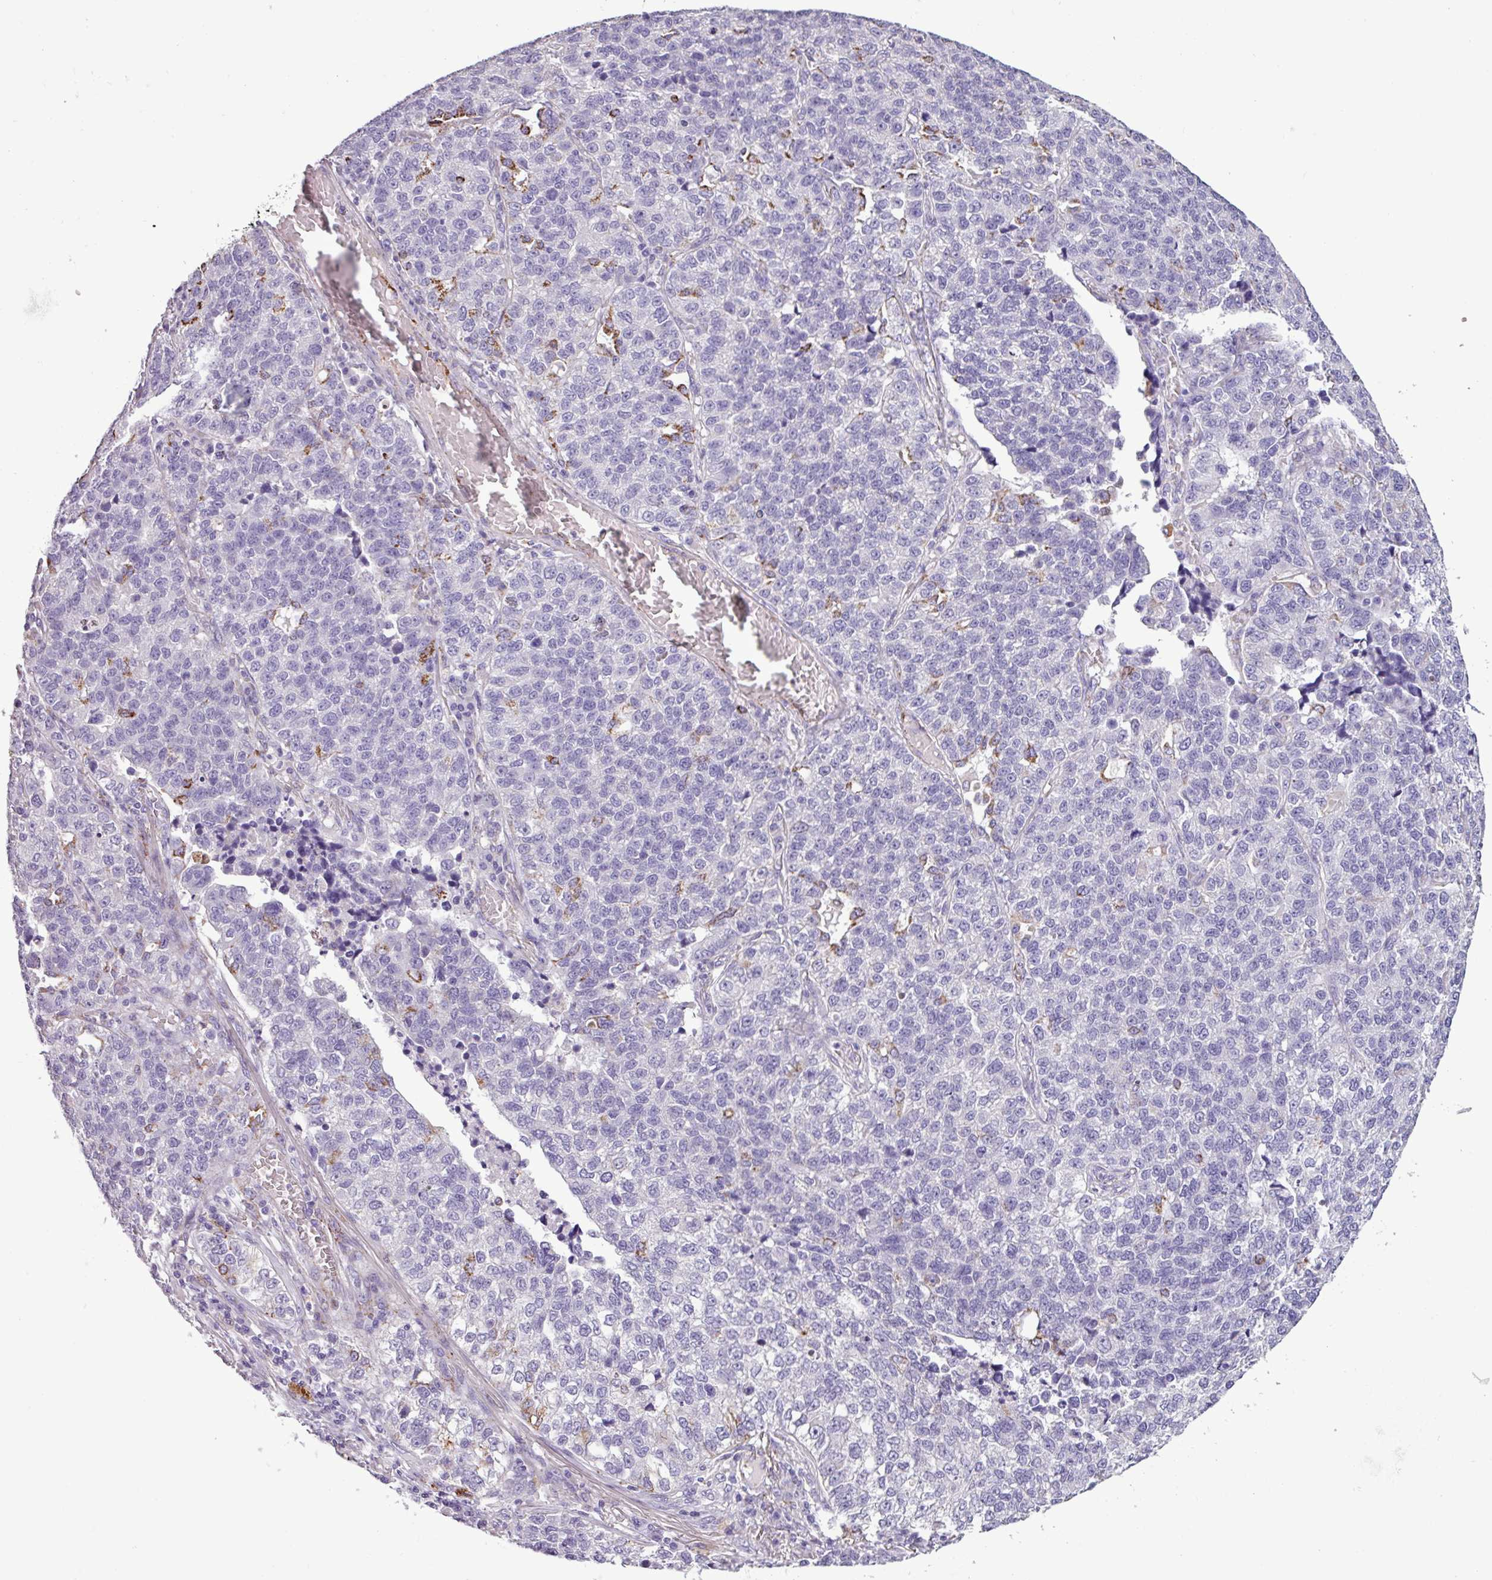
{"staining": {"intensity": "negative", "quantity": "none", "location": "none"}, "tissue": "lung cancer", "cell_type": "Tumor cells", "image_type": "cancer", "snomed": [{"axis": "morphology", "description": "Adenocarcinoma, NOS"}, {"axis": "topography", "description": "Lung"}], "caption": "Tumor cells show no significant protein expression in lung cancer (adenocarcinoma). (DAB immunohistochemistry with hematoxylin counter stain).", "gene": "ZNF667", "patient": {"sex": "male", "age": 49}}